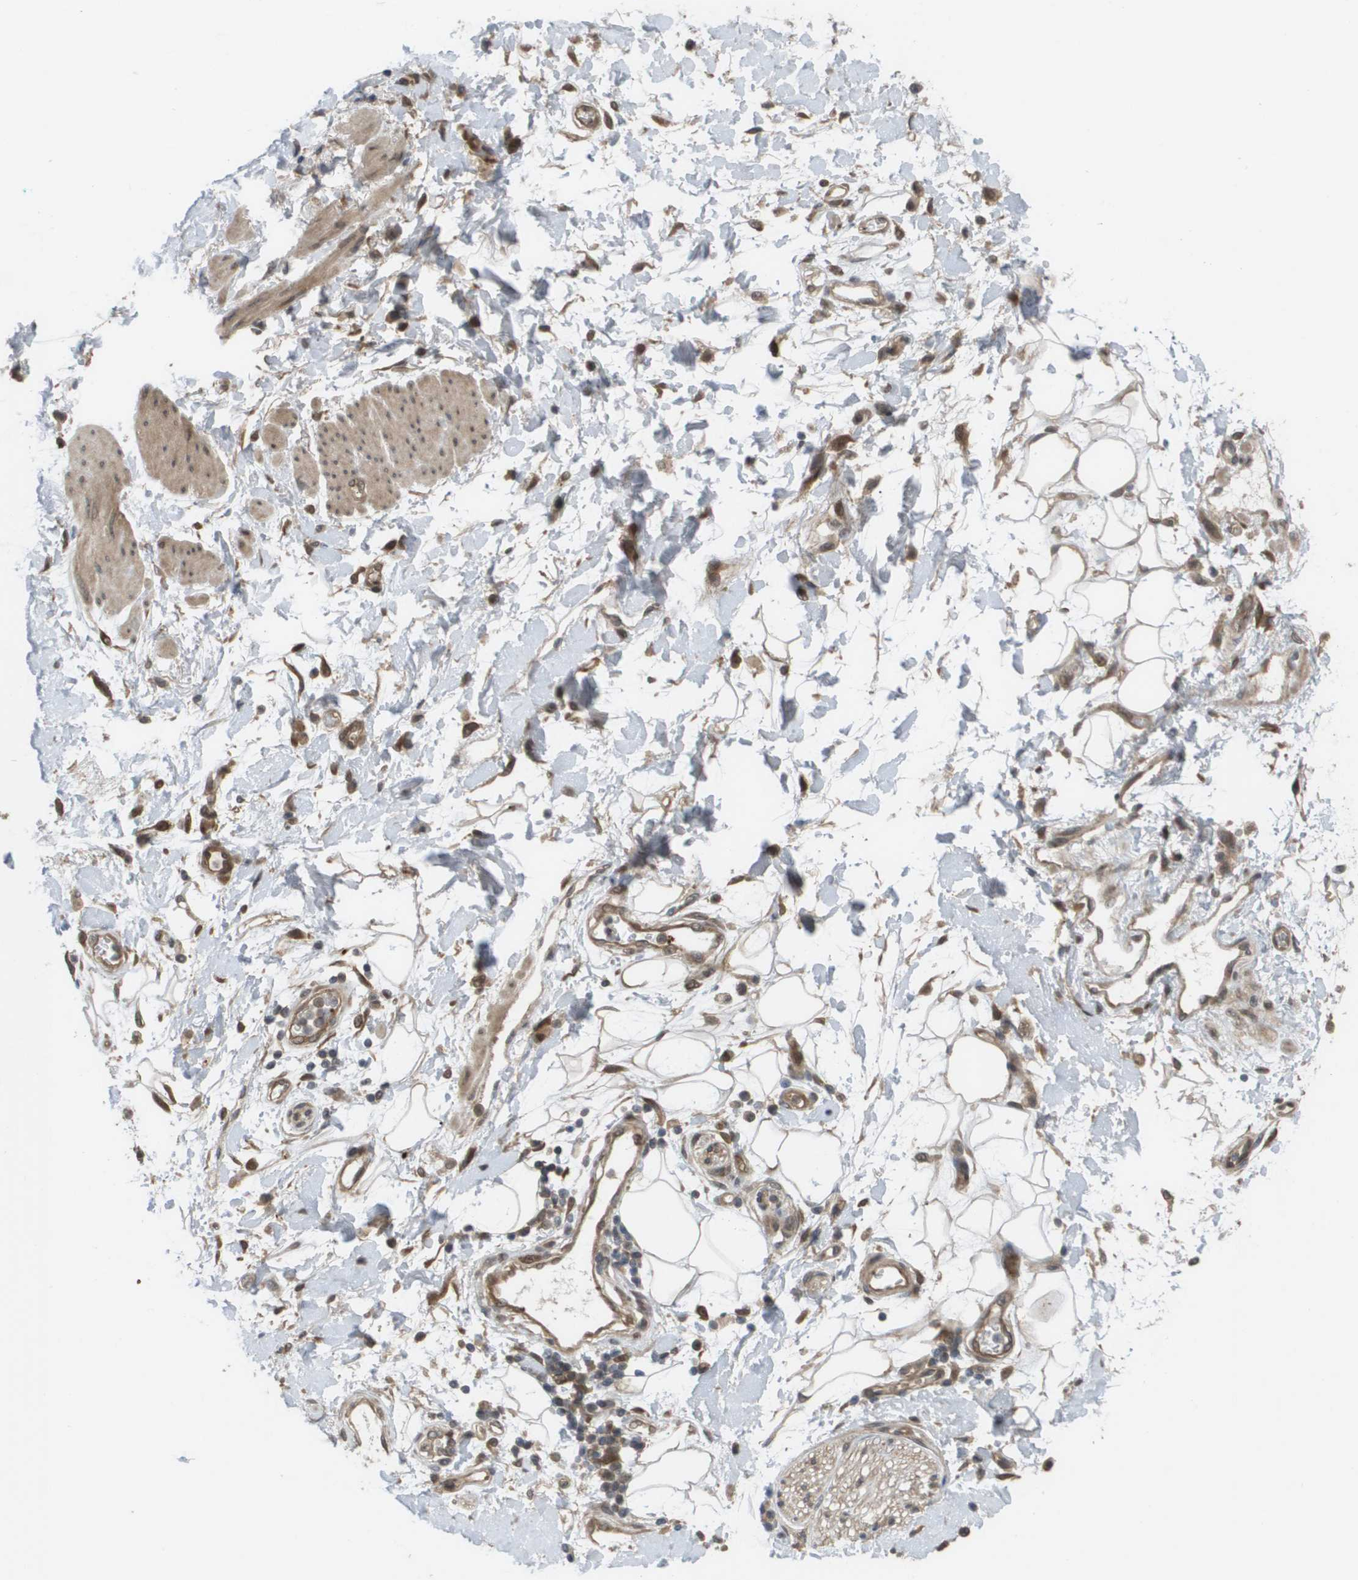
{"staining": {"intensity": "moderate", "quantity": ">75%", "location": "cytoplasmic/membranous"}, "tissue": "adipose tissue", "cell_type": "Adipocytes", "image_type": "normal", "snomed": [{"axis": "morphology", "description": "Normal tissue, NOS"}, {"axis": "morphology", "description": "Adenocarcinoma, NOS"}, {"axis": "topography", "description": "Duodenum"}, {"axis": "topography", "description": "Peripheral nerve tissue"}], "caption": "Immunohistochemistry of unremarkable human adipose tissue displays medium levels of moderate cytoplasmic/membranous staining in about >75% of adipocytes.", "gene": "CTPS2", "patient": {"sex": "female", "age": 60}}